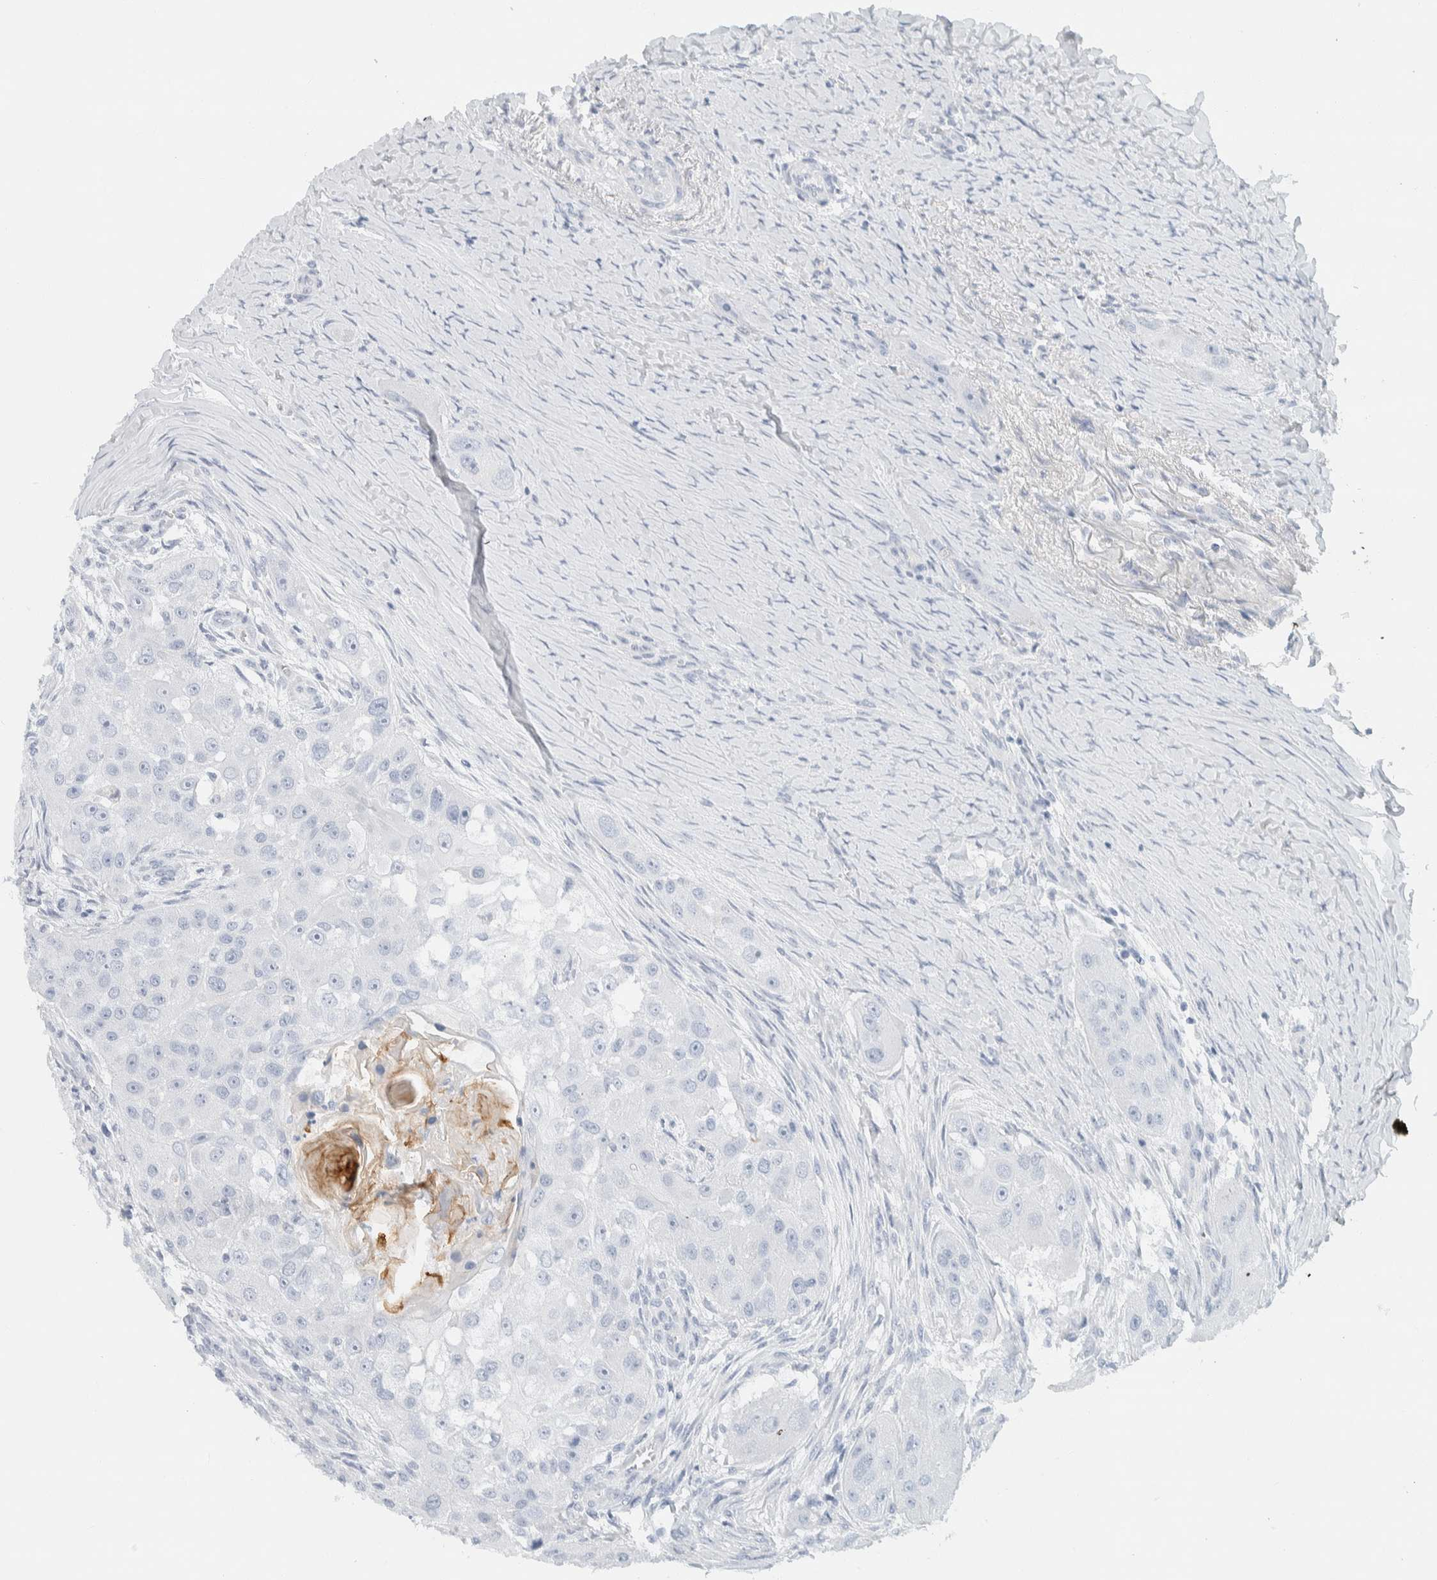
{"staining": {"intensity": "negative", "quantity": "none", "location": "none"}, "tissue": "head and neck cancer", "cell_type": "Tumor cells", "image_type": "cancer", "snomed": [{"axis": "morphology", "description": "Normal tissue, NOS"}, {"axis": "morphology", "description": "Squamous cell carcinoma, NOS"}, {"axis": "topography", "description": "Skeletal muscle"}, {"axis": "topography", "description": "Head-Neck"}], "caption": "Immunohistochemistry image of squamous cell carcinoma (head and neck) stained for a protein (brown), which exhibits no positivity in tumor cells.", "gene": "ALOX12B", "patient": {"sex": "male", "age": 51}}